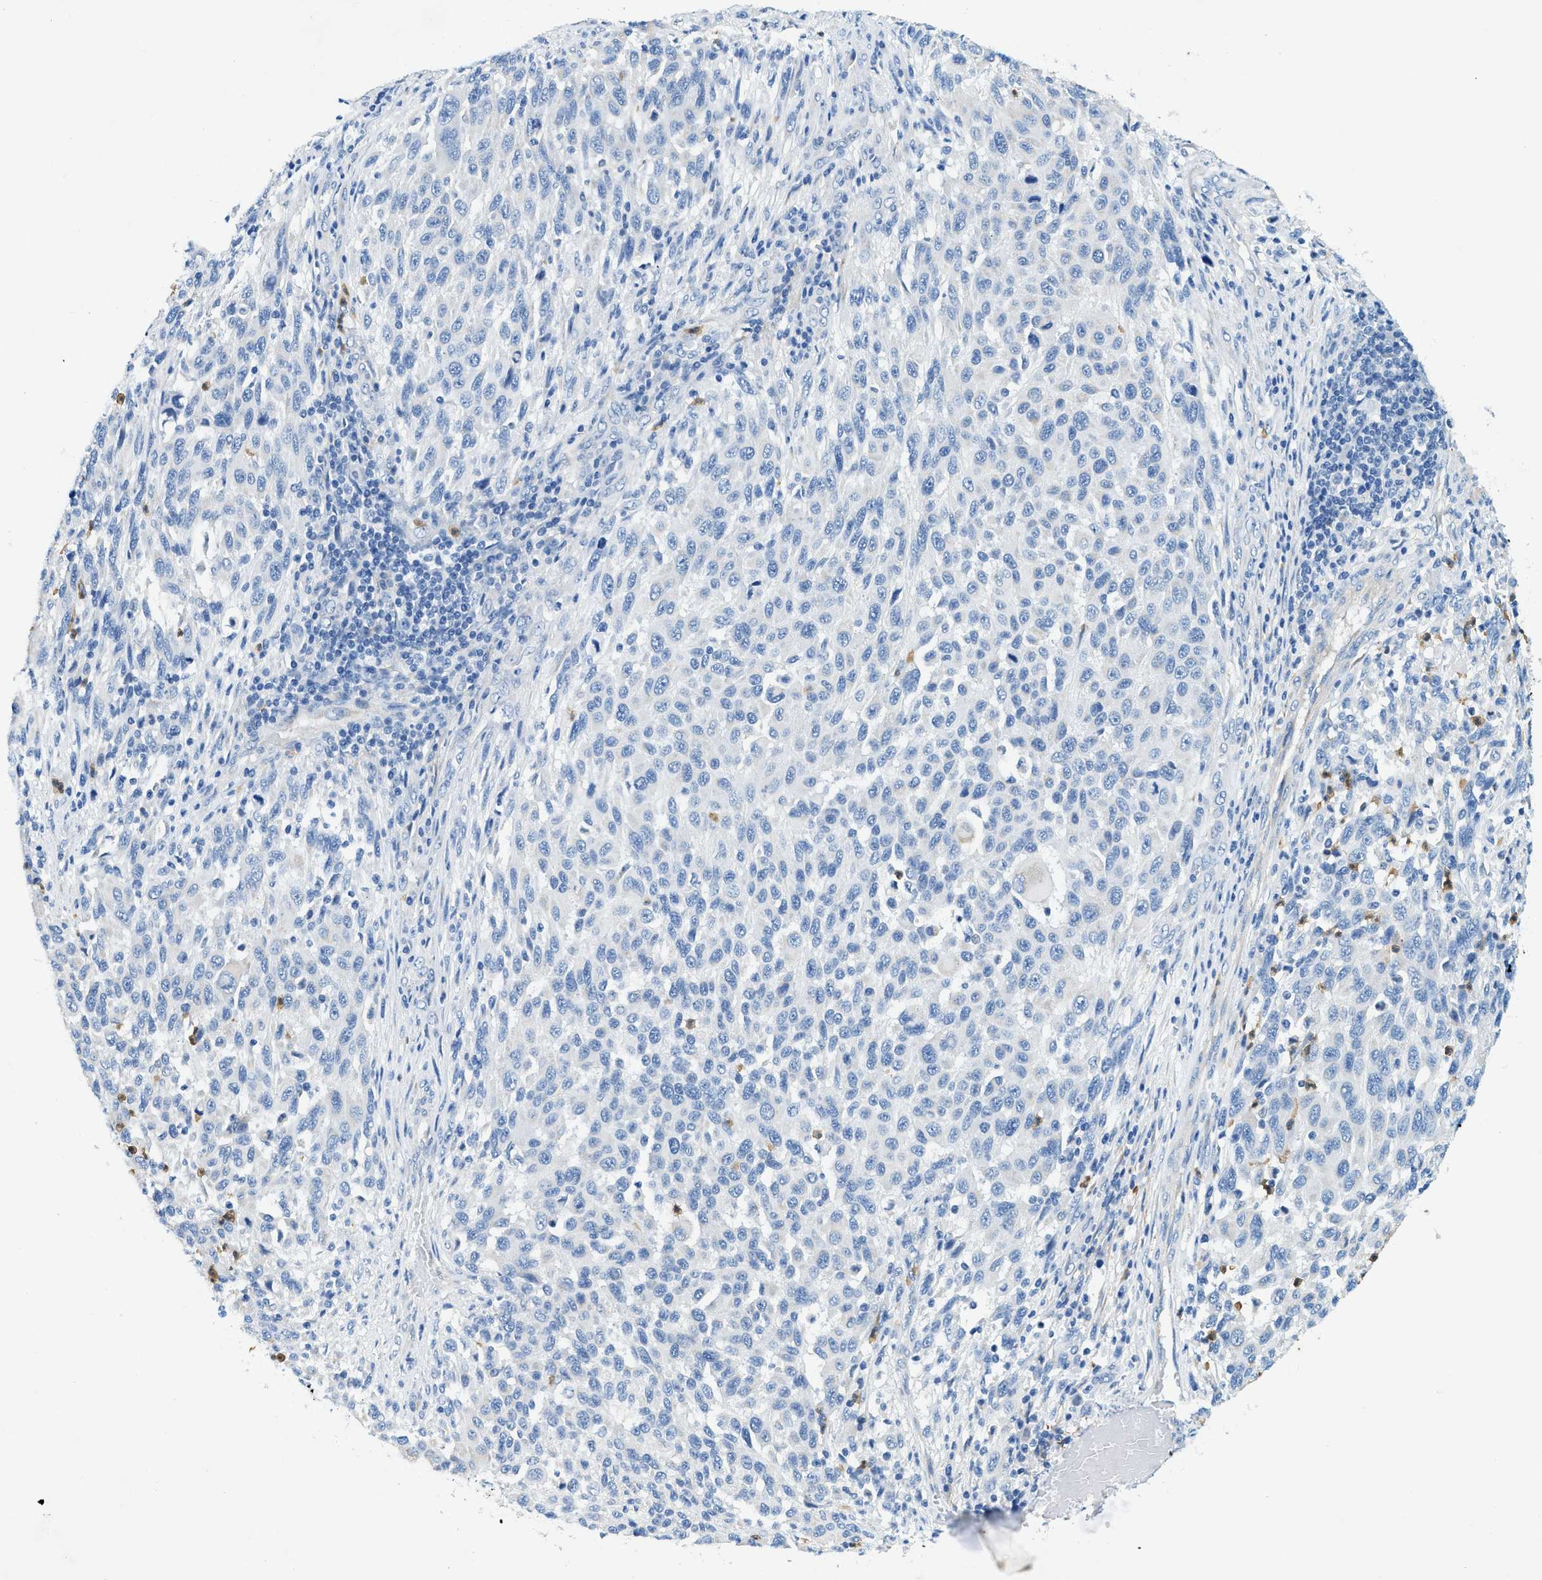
{"staining": {"intensity": "negative", "quantity": "none", "location": "none"}, "tissue": "melanoma", "cell_type": "Tumor cells", "image_type": "cancer", "snomed": [{"axis": "morphology", "description": "Malignant melanoma, Metastatic site"}, {"axis": "topography", "description": "Lymph node"}], "caption": "A photomicrograph of malignant melanoma (metastatic site) stained for a protein exhibits no brown staining in tumor cells.", "gene": "ZDHHC13", "patient": {"sex": "male", "age": 61}}